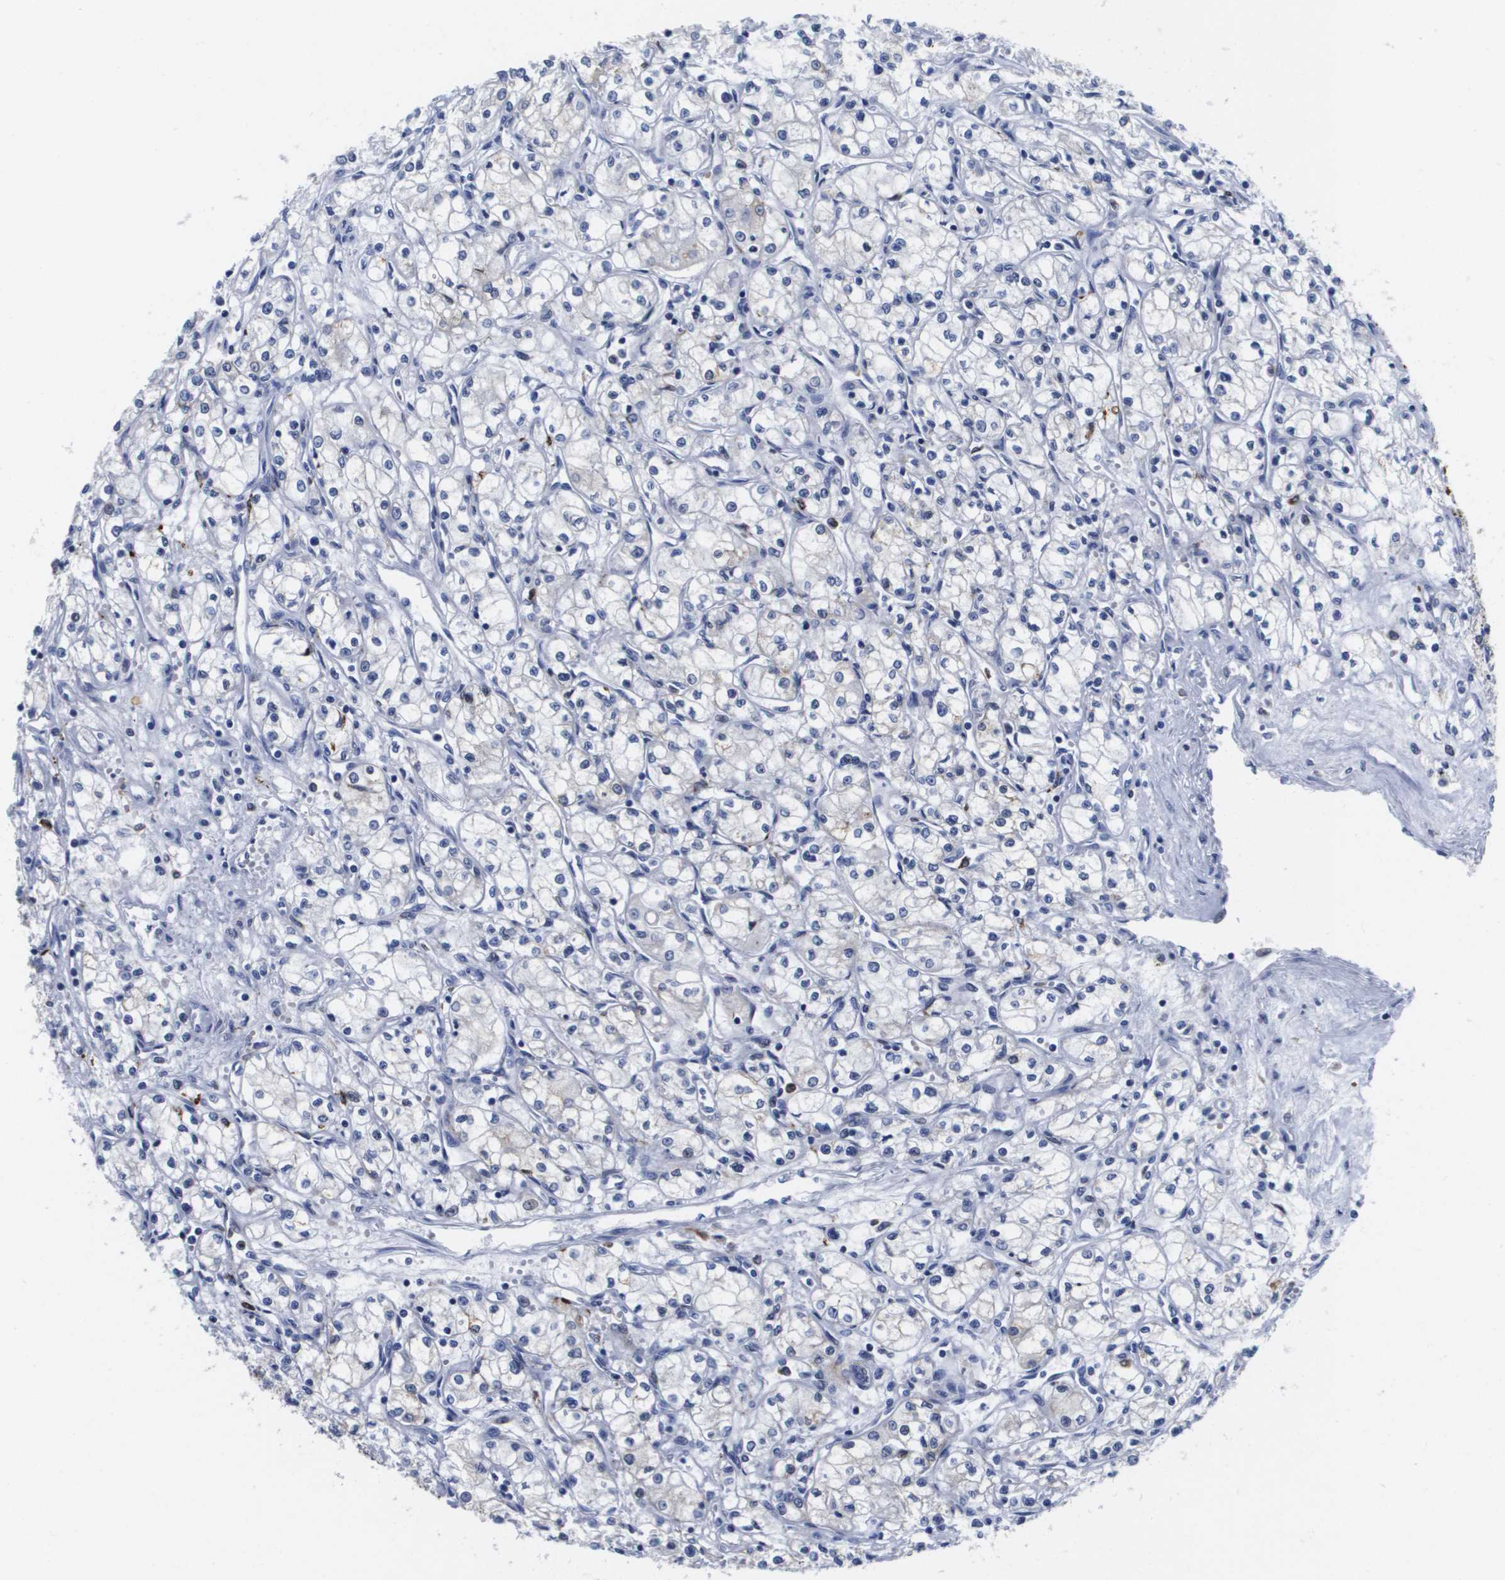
{"staining": {"intensity": "negative", "quantity": "none", "location": "none"}, "tissue": "renal cancer", "cell_type": "Tumor cells", "image_type": "cancer", "snomed": [{"axis": "morphology", "description": "Normal tissue, NOS"}, {"axis": "morphology", "description": "Adenocarcinoma, NOS"}, {"axis": "topography", "description": "Kidney"}], "caption": "Photomicrograph shows no protein staining in tumor cells of renal cancer (adenocarcinoma) tissue.", "gene": "HMOX1", "patient": {"sex": "male", "age": 59}}